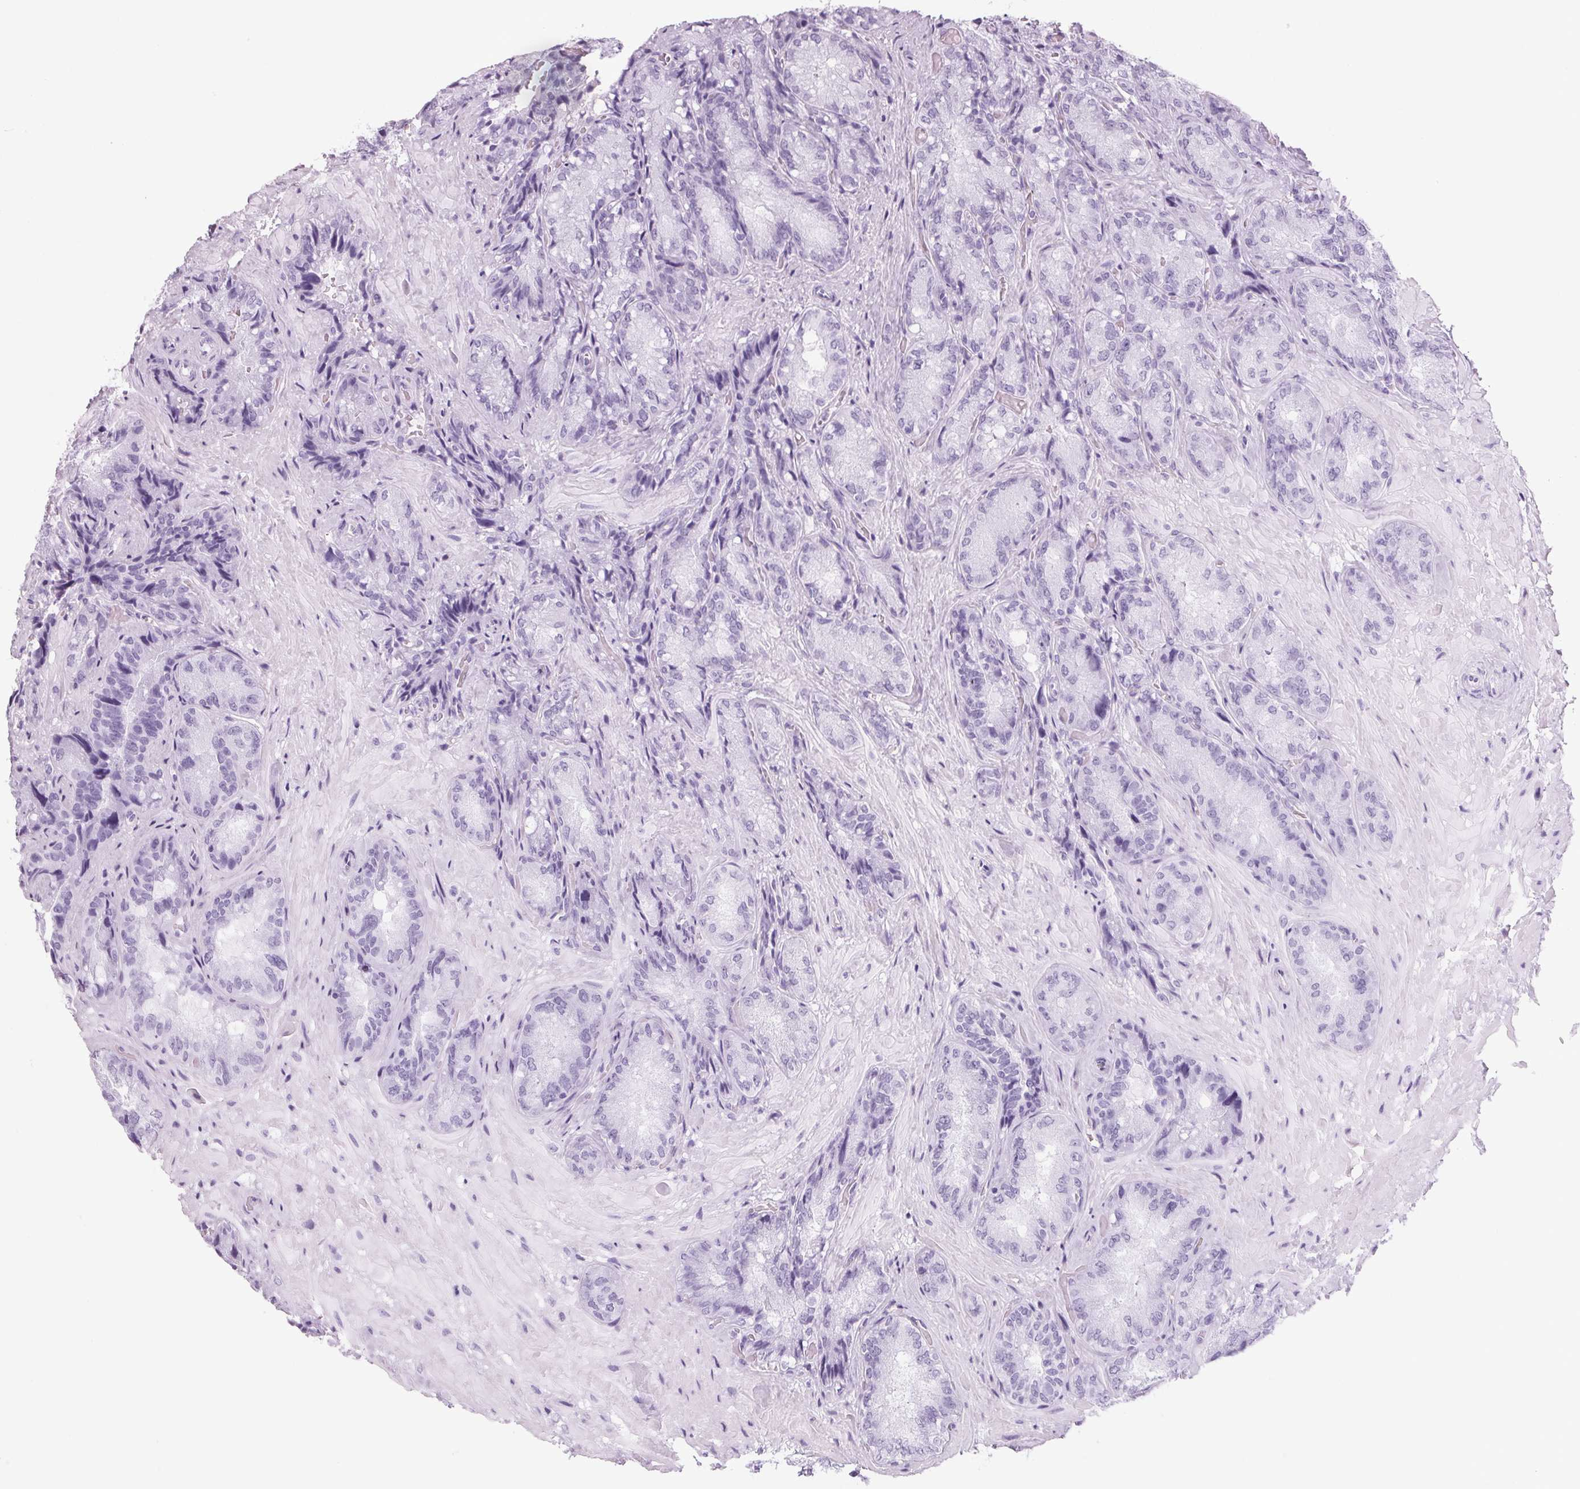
{"staining": {"intensity": "moderate", "quantity": "<25%", "location": "cytoplasmic/membranous"}, "tissue": "seminal vesicle", "cell_type": "Glandular cells", "image_type": "normal", "snomed": [{"axis": "morphology", "description": "Normal tissue, NOS"}, {"axis": "topography", "description": "Seminal veicle"}], "caption": "A low amount of moderate cytoplasmic/membranous staining is present in approximately <25% of glandular cells in benign seminal vesicle. Using DAB (brown) and hematoxylin (blue) stains, captured at high magnification using brightfield microscopy.", "gene": "ADAM20", "patient": {"sex": "male", "age": 57}}